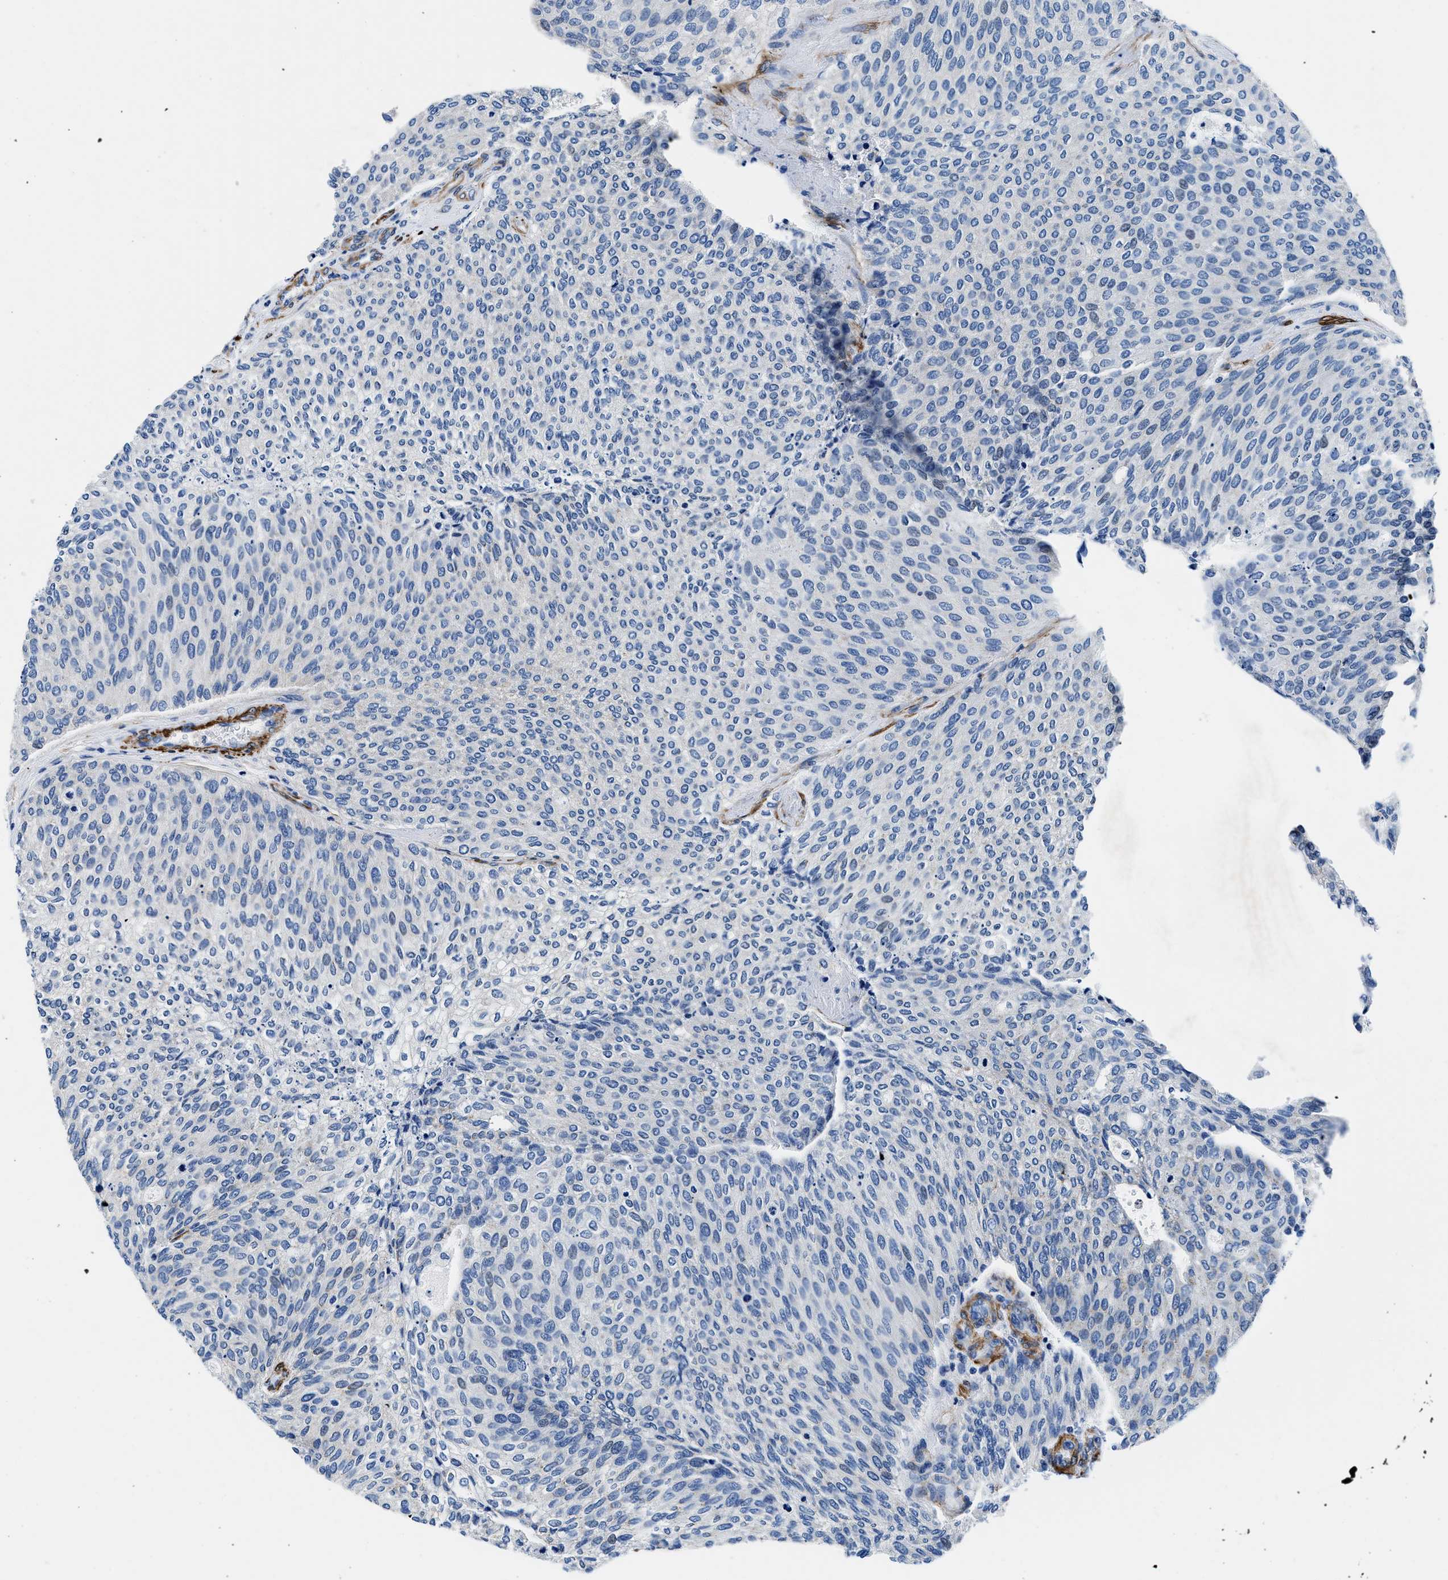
{"staining": {"intensity": "negative", "quantity": "none", "location": "none"}, "tissue": "urothelial cancer", "cell_type": "Tumor cells", "image_type": "cancer", "snomed": [{"axis": "morphology", "description": "Urothelial carcinoma, Low grade"}, {"axis": "topography", "description": "Urinary bladder"}], "caption": "High power microscopy photomicrograph of an IHC histopathology image of urothelial cancer, revealing no significant expression in tumor cells. (Immunohistochemistry, brightfield microscopy, high magnification).", "gene": "TEX261", "patient": {"sex": "female", "age": 79}}